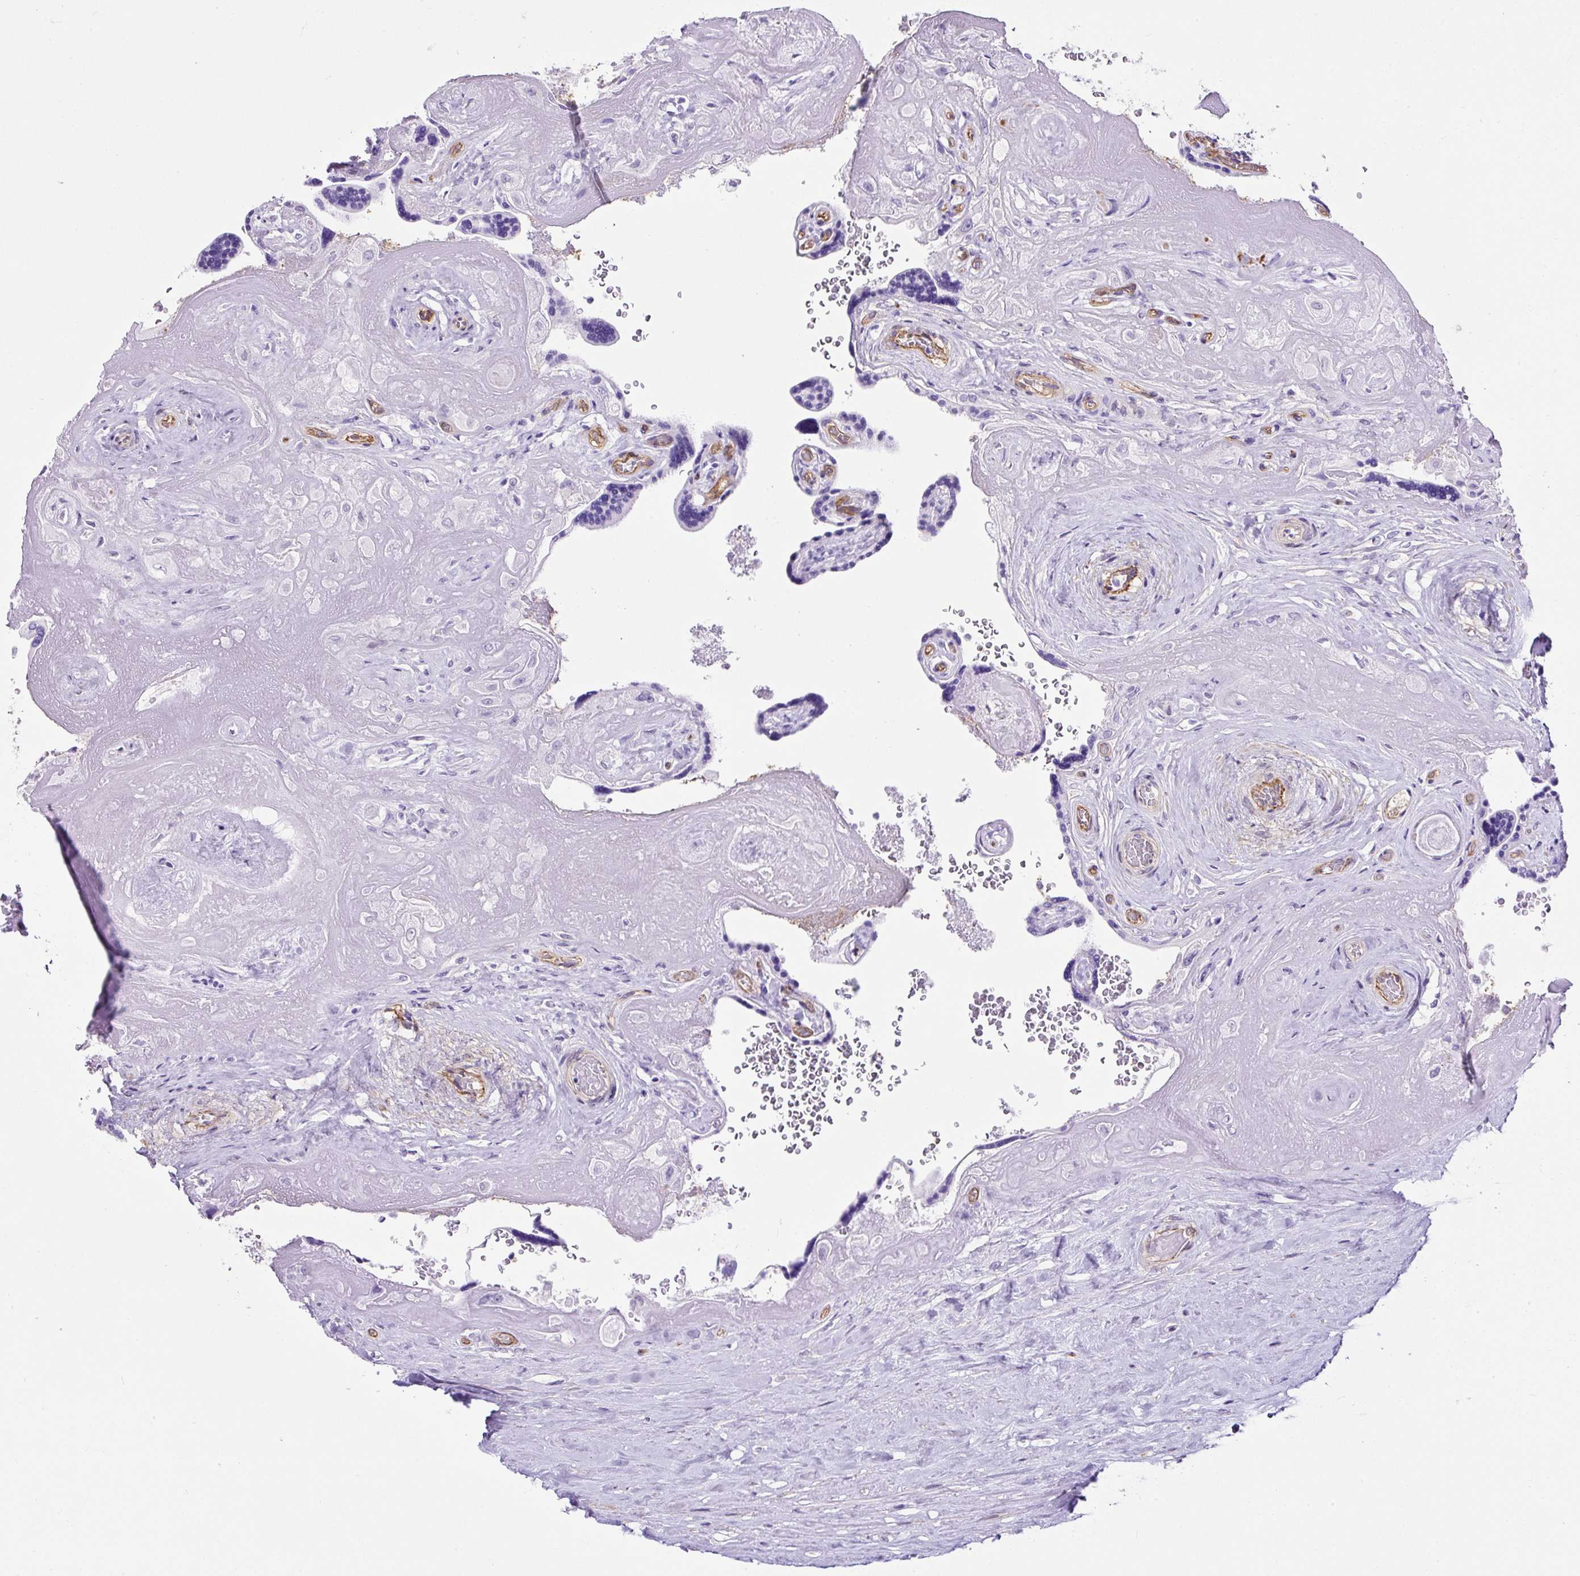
{"staining": {"intensity": "negative", "quantity": "none", "location": "none"}, "tissue": "placenta", "cell_type": "Decidual cells", "image_type": "normal", "snomed": [{"axis": "morphology", "description": "Normal tissue, NOS"}, {"axis": "topography", "description": "Placenta"}], "caption": "Protein analysis of normal placenta reveals no significant staining in decidual cells.", "gene": "KRT12", "patient": {"sex": "female", "age": 32}}